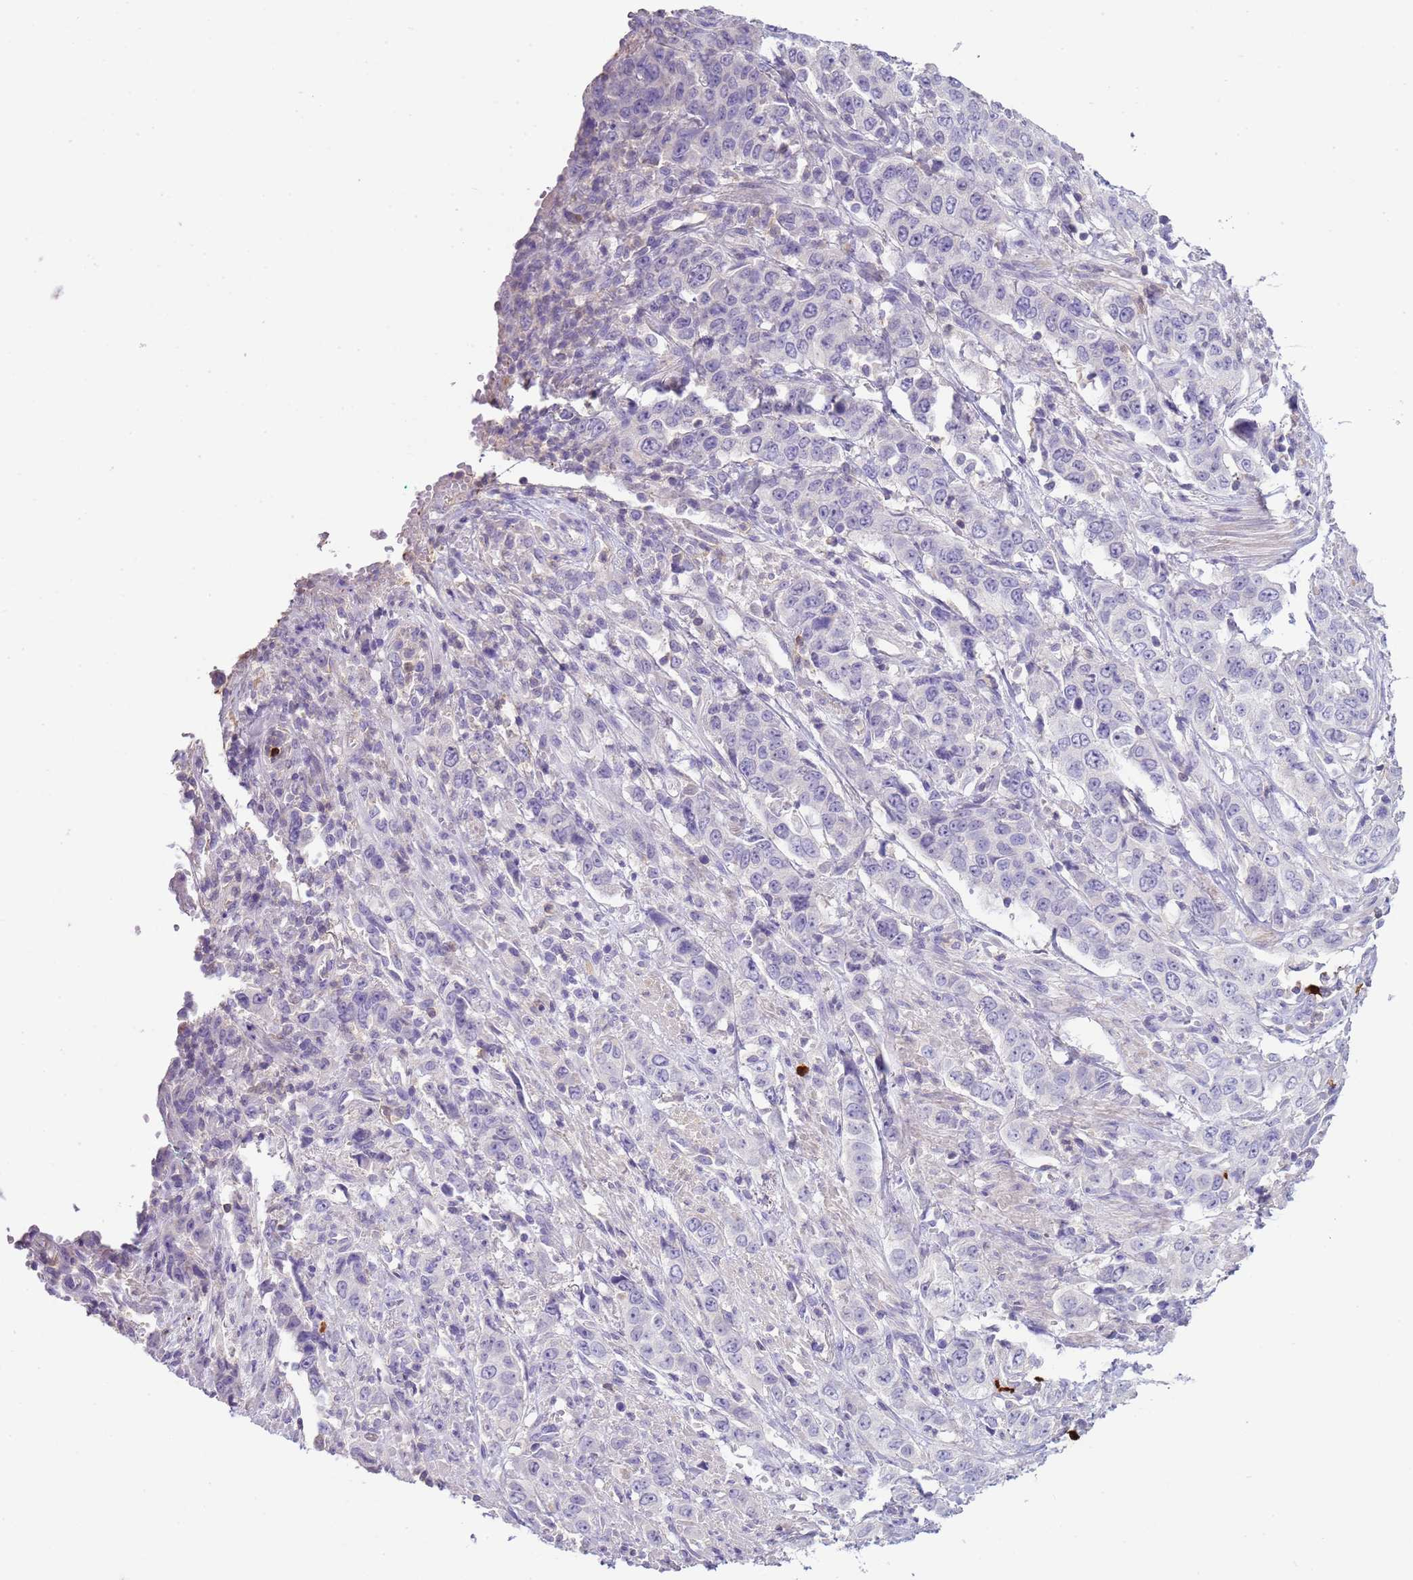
{"staining": {"intensity": "negative", "quantity": "none", "location": "none"}, "tissue": "stomach cancer", "cell_type": "Tumor cells", "image_type": "cancer", "snomed": [{"axis": "morphology", "description": "Adenocarcinoma, NOS"}, {"axis": "topography", "description": "Stomach, upper"}], "caption": "The histopathology image demonstrates no significant expression in tumor cells of stomach cancer. Brightfield microscopy of IHC stained with DAB (brown) and hematoxylin (blue), captured at high magnification.", "gene": "IL2RG", "patient": {"sex": "male", "age": 62}}